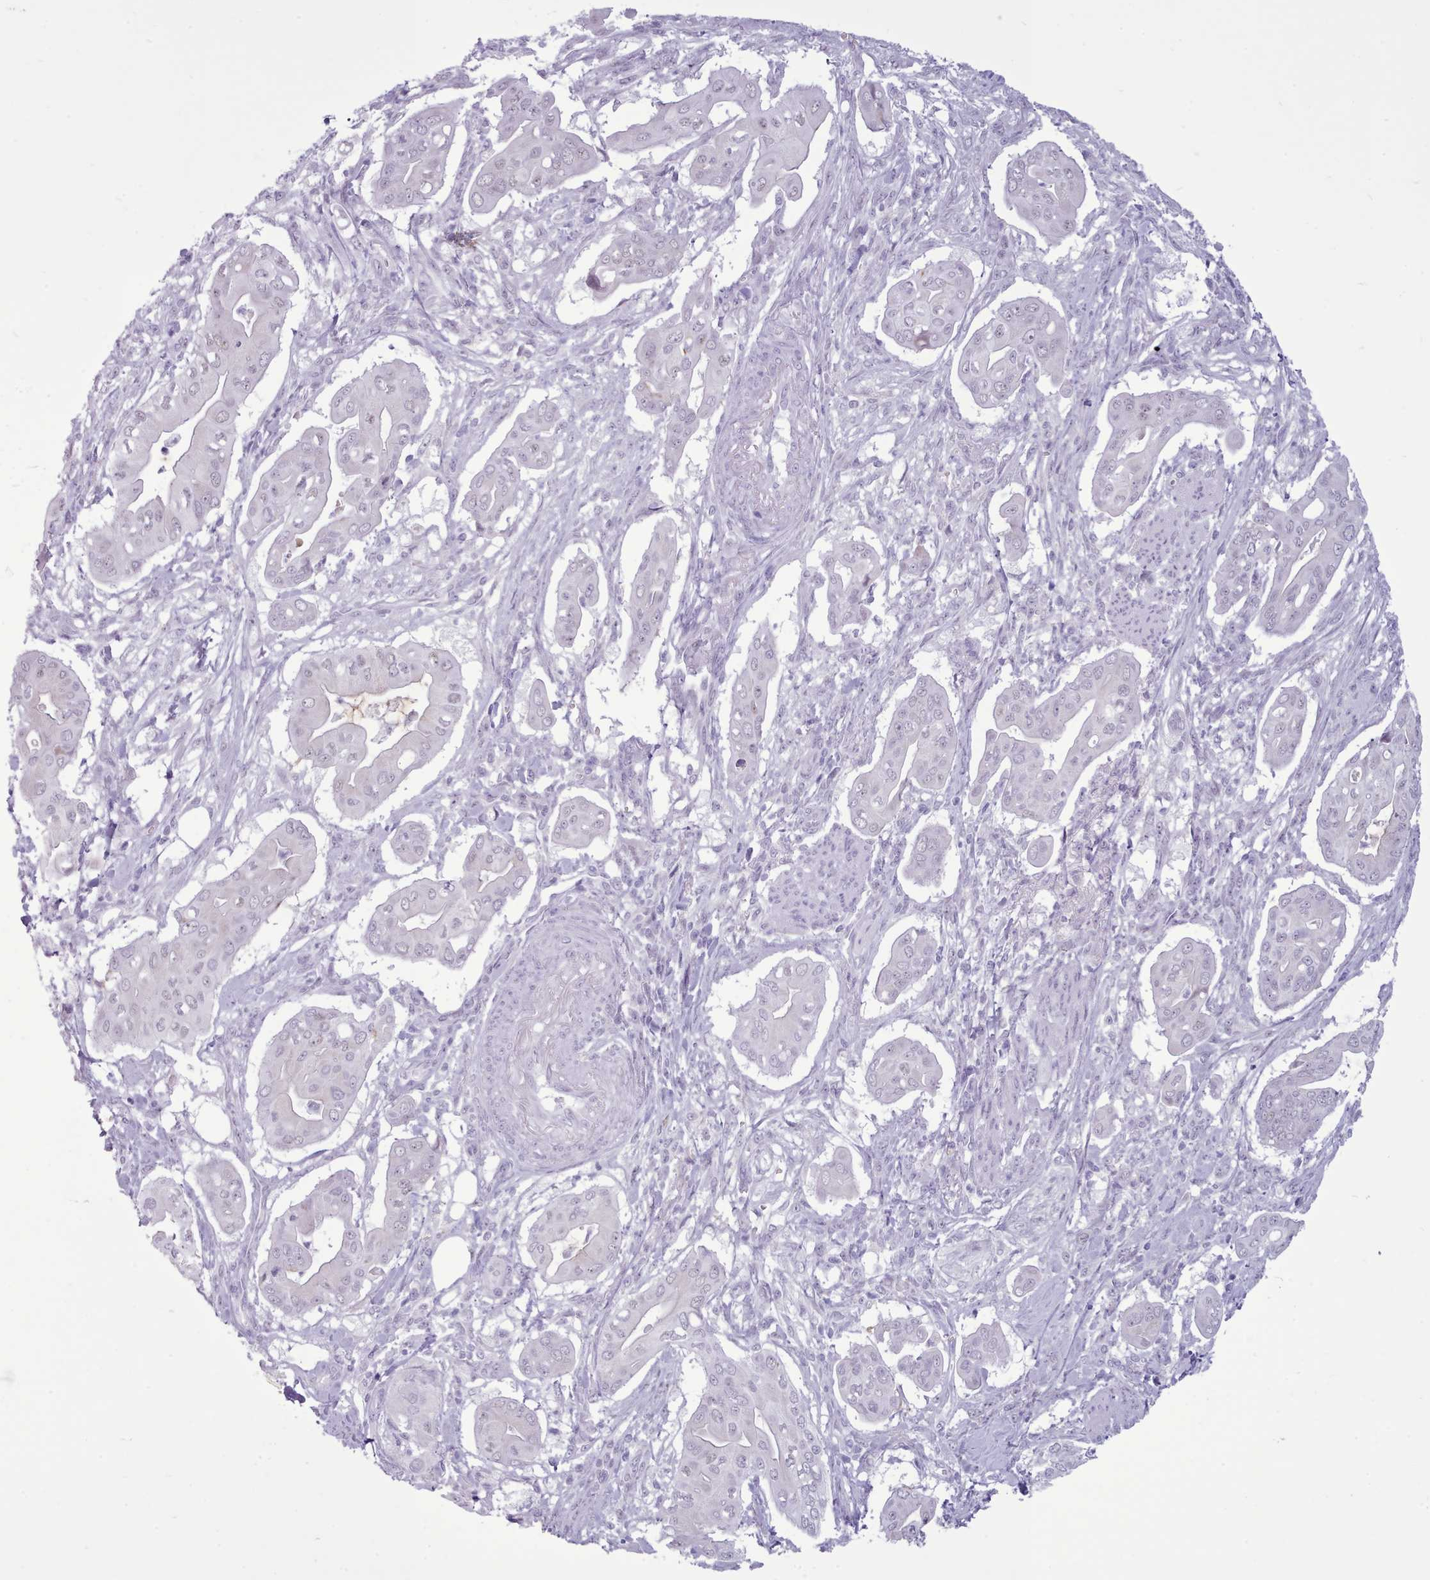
{"staining": {"intensity": "negative", "quantity": "none", "location": "none"}, "tissue": "pancreatic cancer", "cell_type": "Tumor cells", "image_type": "cancer", "snomed": [{"axis": "morphology", "description": "Adenocarcinoma, NOS"}, {"axis": "topography", "description": "Pancreas"}], "caption": "IHC image of neoplastic tissue: pancreatic cancer stained with DAB exhibits no significant protein staining in tumor cells.", "gene": "FBXO48", "patient": {"sex": "male", "age": 71}}